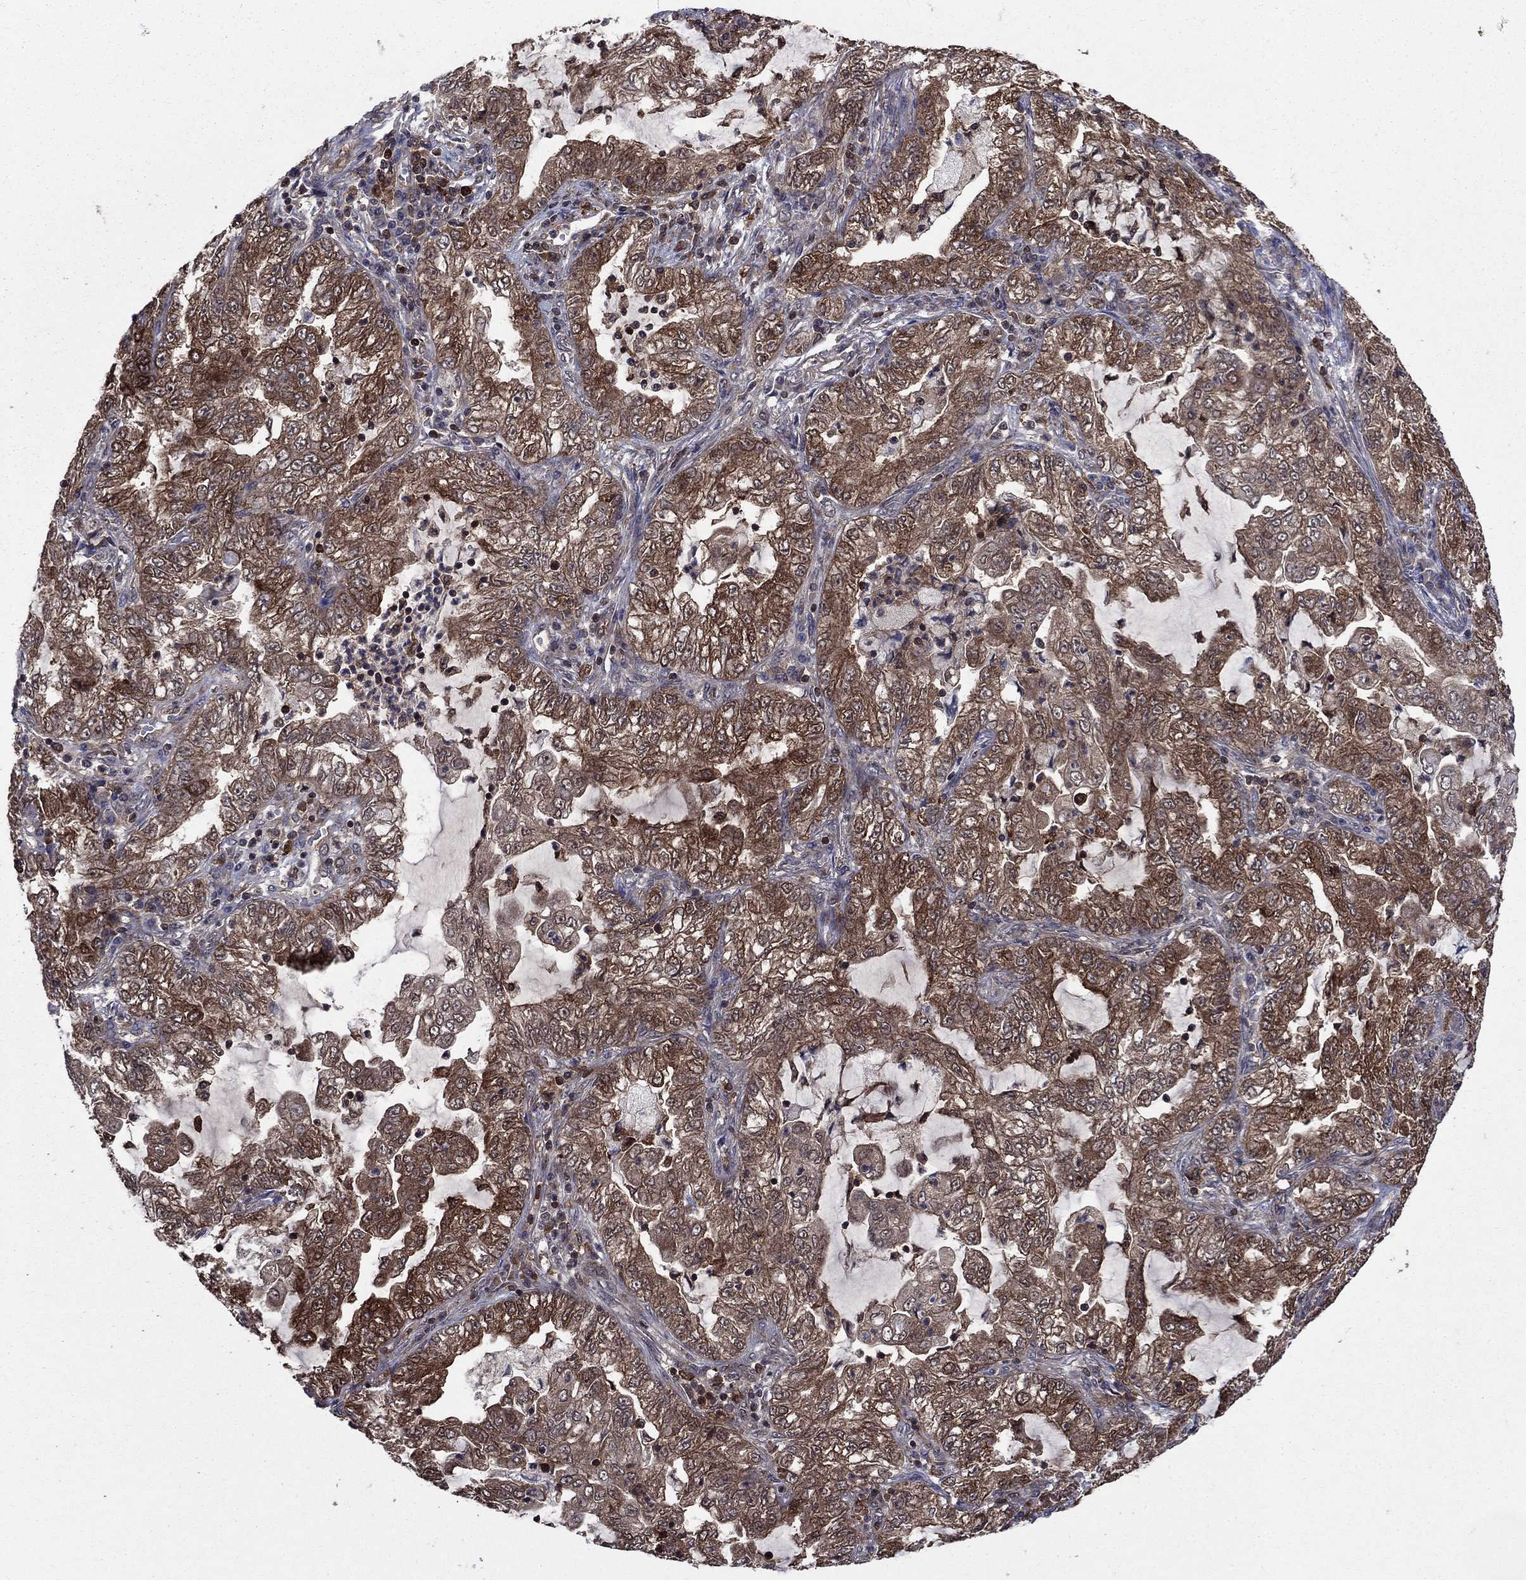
{"staining": {"intensity": "strong", "quantity": ">75%", "location": "cytoplasmic/membranous"}, "tissue": "lung cancer", "cell_type": "Tumor cells", "image_type": "cancer", "snomed": [{"axis": "morphology", "description": "Adenocarcinoma, NOS"}, {"axis": "topography", "description": "Lung"}], "caption": "Protein expression analysis of adenocarcinoma (lung) displays strong cytoplasmic/membranous expression in approximately >75% of tumor cells.", "gene": "CACYBP", "patient": {"sex": "female", "age": 73}}